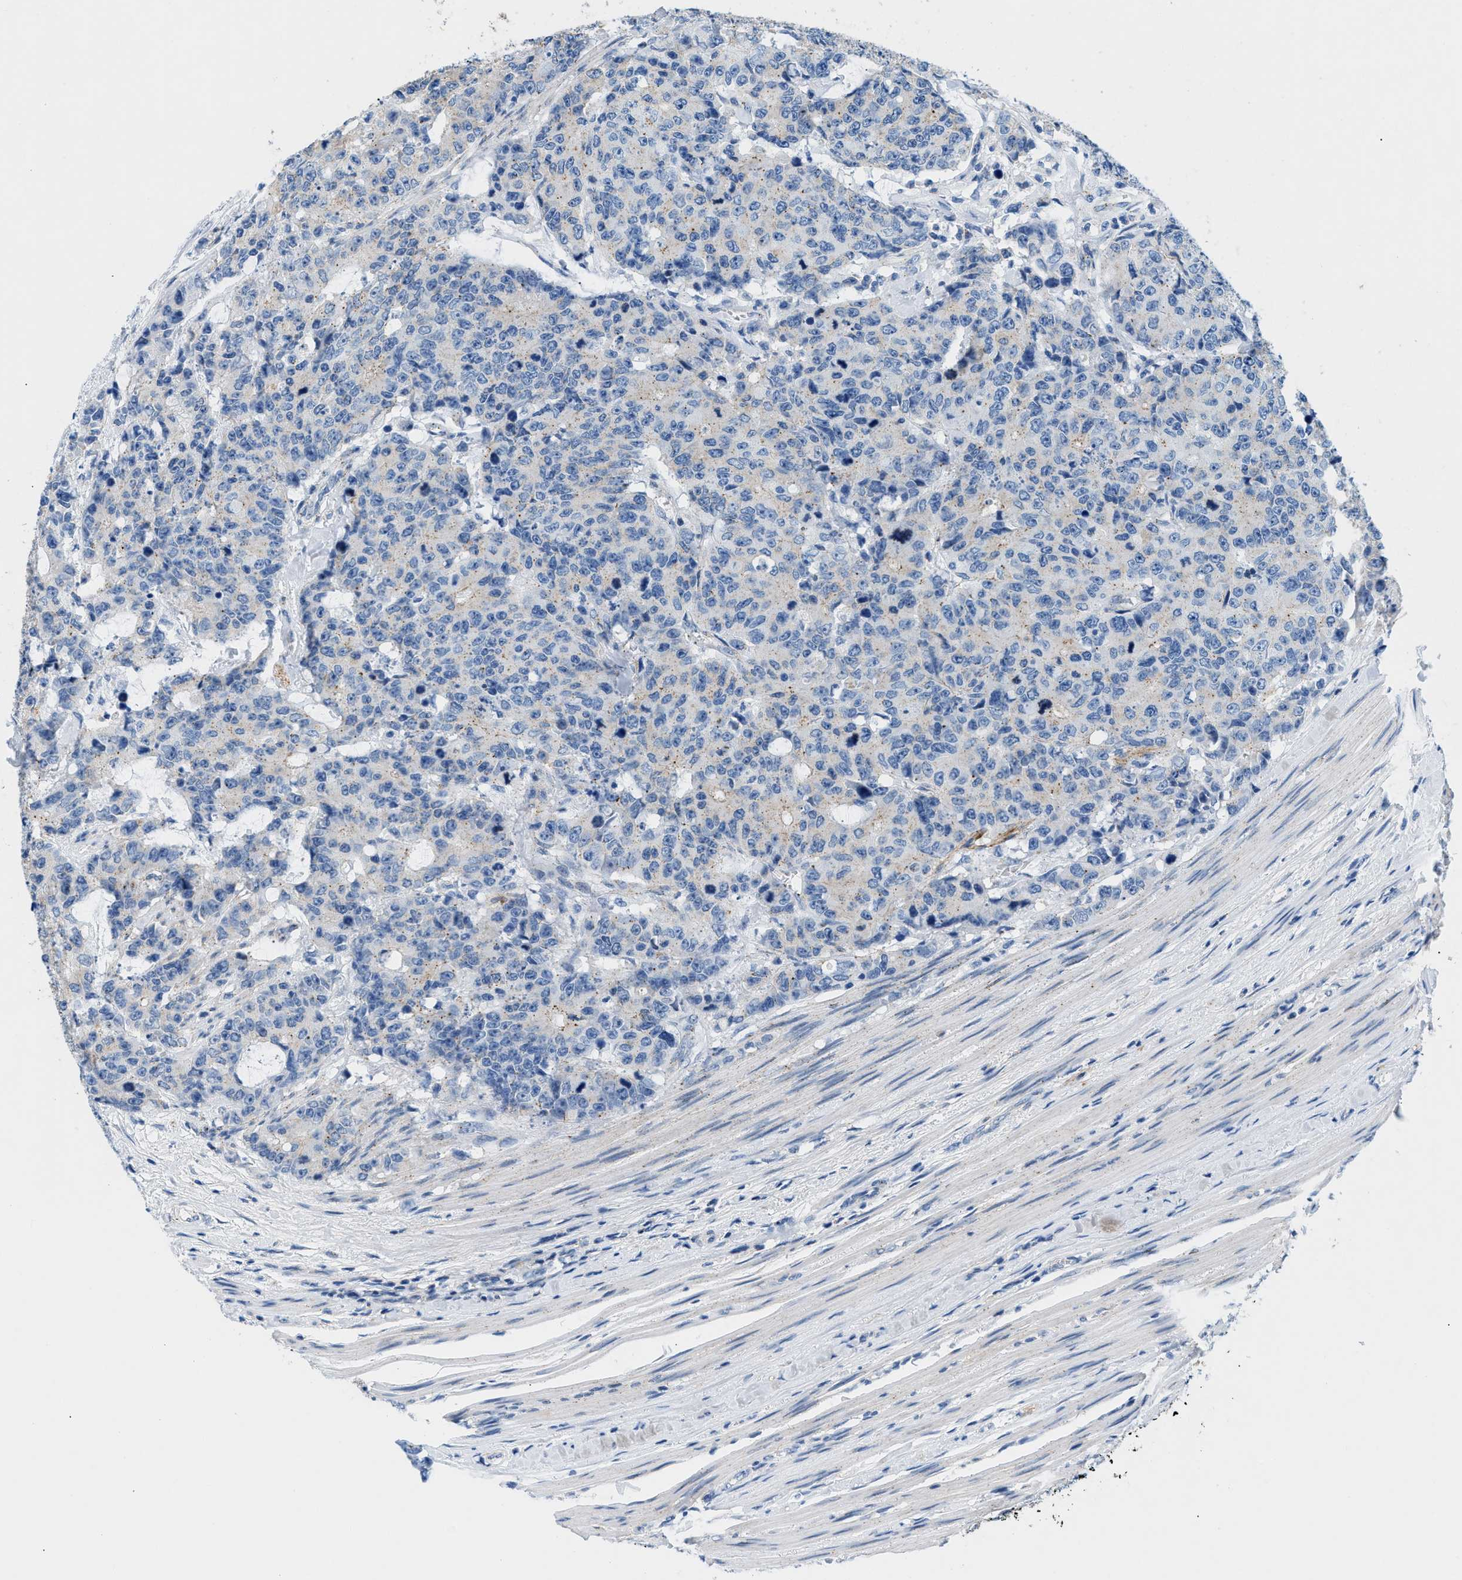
{"staining": {"intensity": "weak", "quantity": "<25%", "location": "cytoplasmic/membranous"}, "tissue": "colorectal cancer", "cell_type": "Tumor cells", "image_type": "cancer", "snomed": [{"axis": "morphology", "description": "Adenocarcinoma, NOS"}, {"axis": "topography", "description": "Colon"}], "caption": "The image shows no staining of tumor cells in colorectal adenocarcinoma.", "gene": "FDCSP", "patient": {"sex": "female", "age": 86}}